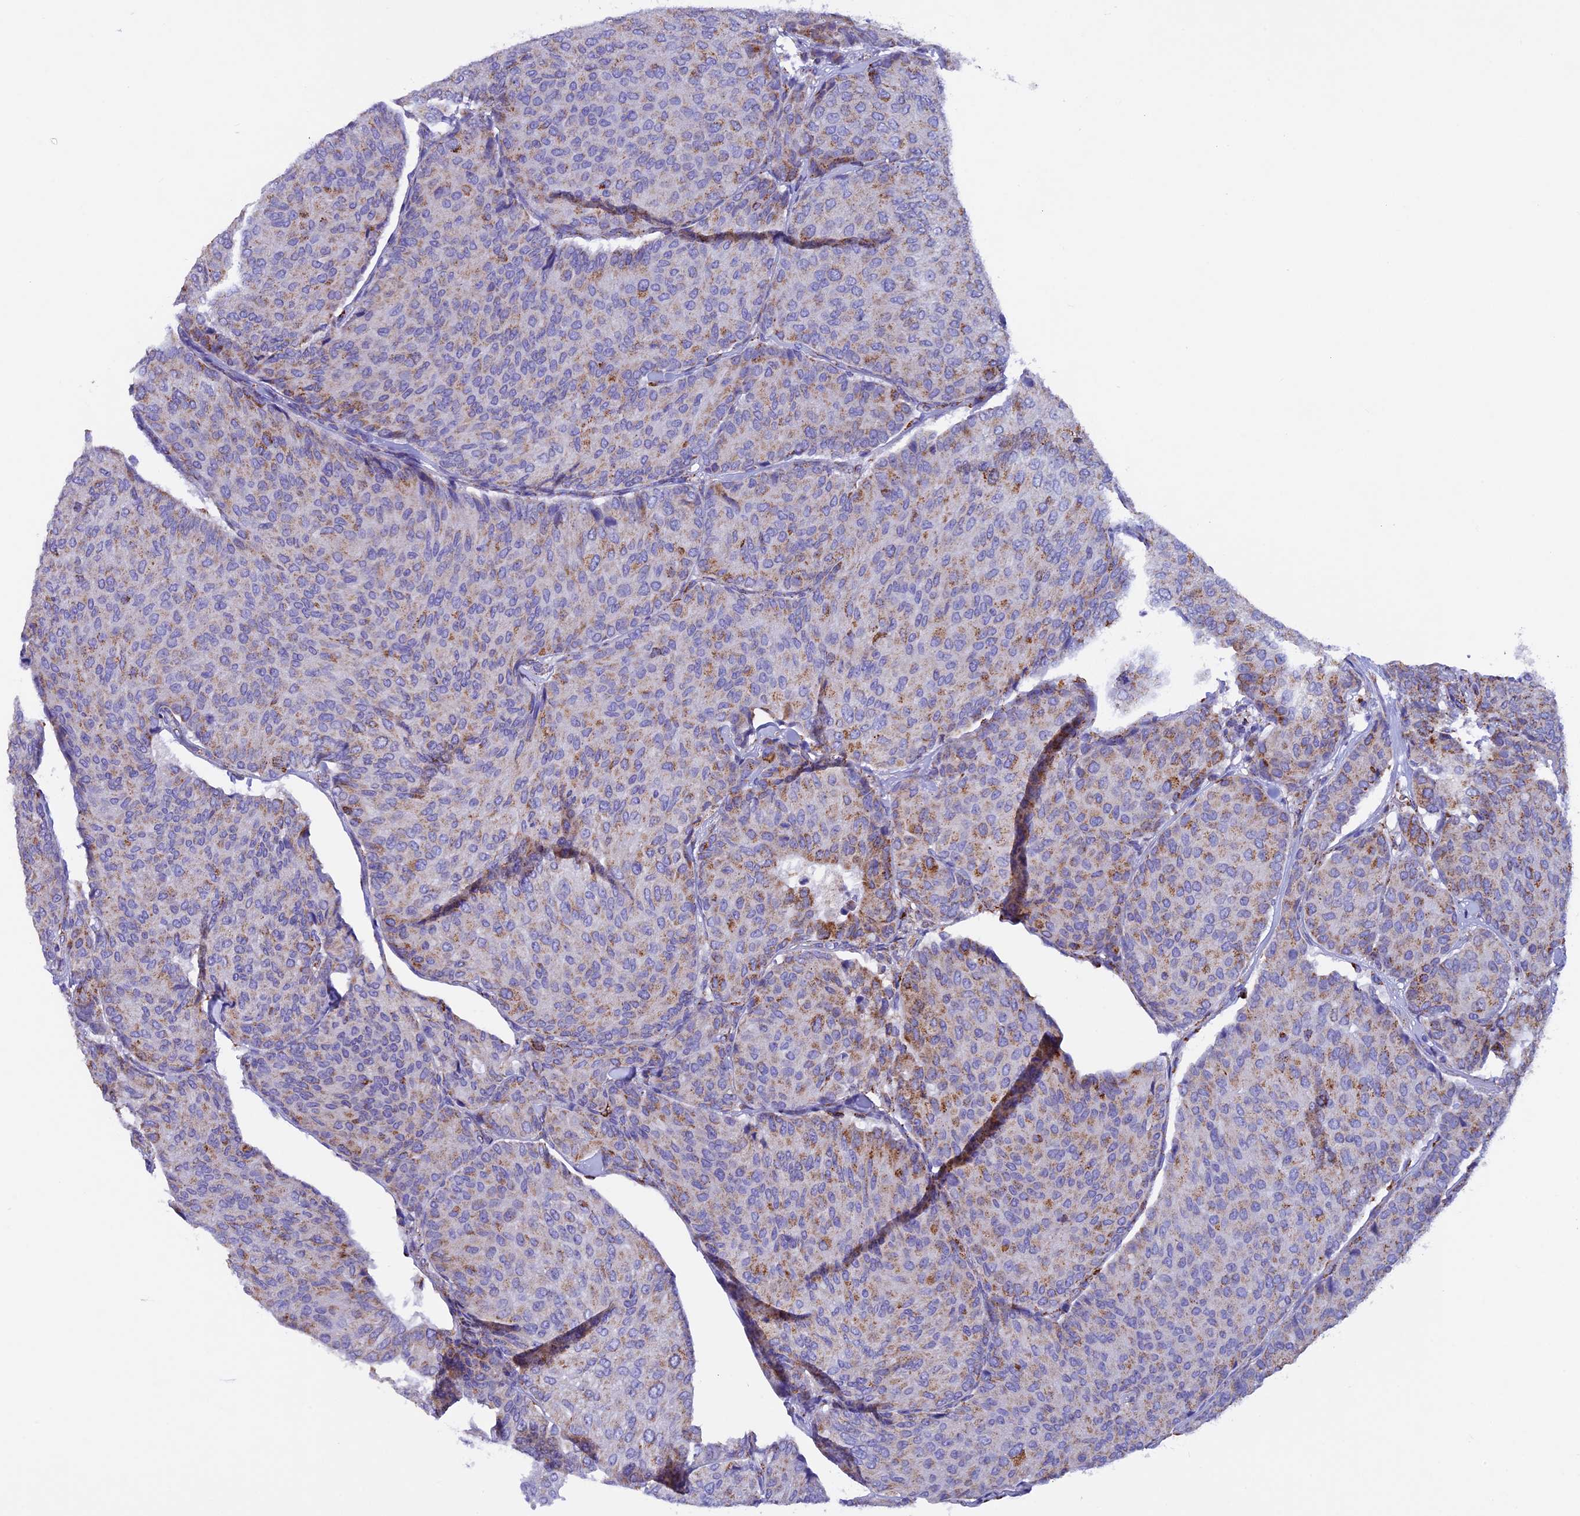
{"staining": {"intensity": "moderate", "quantity": "<25%", "location": "cytoplasmic/membranous"}, "tissue": "breast cancer", "cell_type": "Tumor cells", "image_type": "cancer", "snomed": [{"axis": "morphology", "description": "Duct carcinoma"}, {"axis": "topography", "description": "Breast"}], "caption": "Moderate cytoplasmic/membranous protein expression is seen in approximately <25% of tumor cells in breast cancer (infiltrating ductal carcinoma).", "gene": "SLC8B1", "patient": {"sex": "female", "age": 75}}